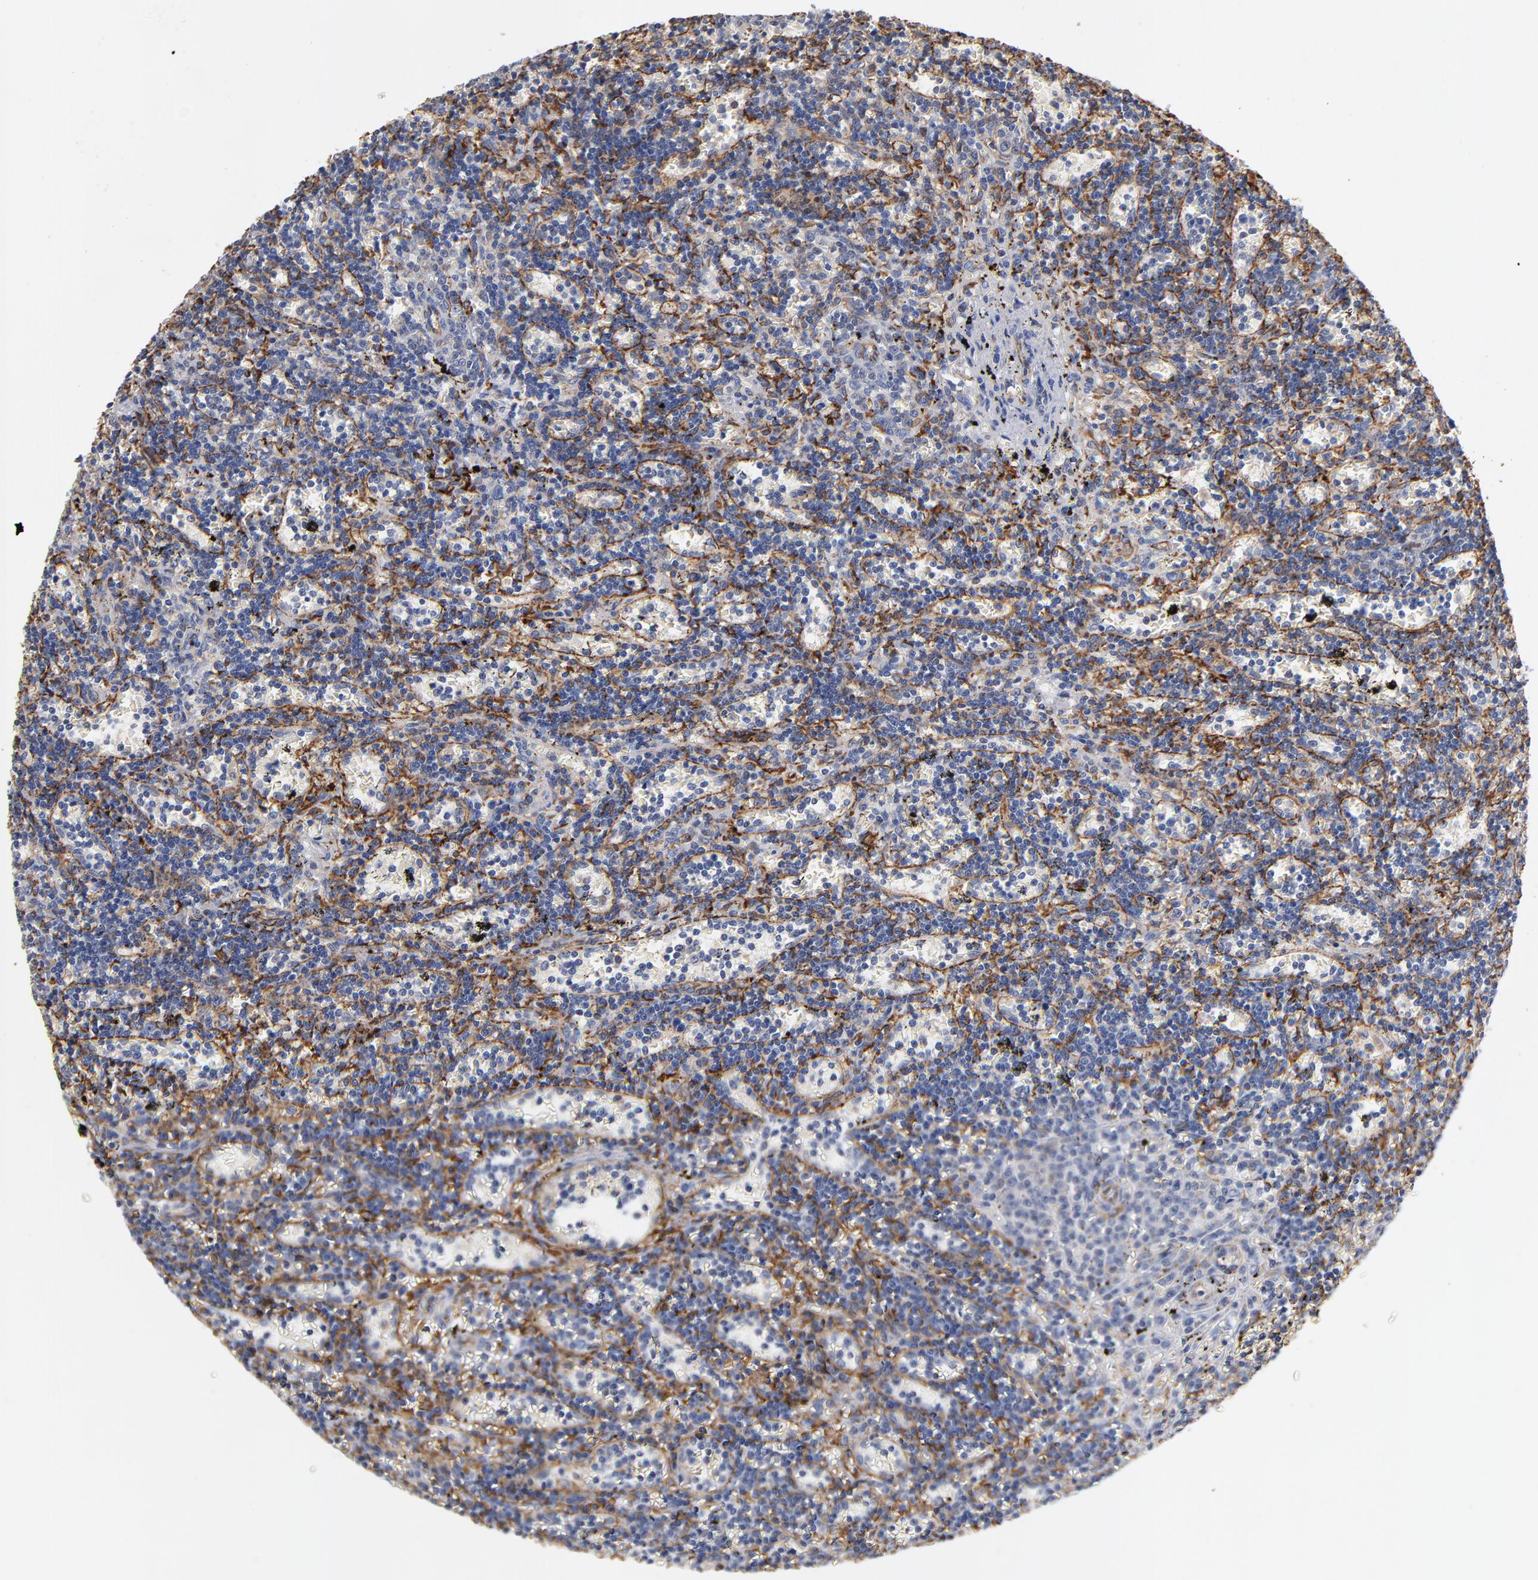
{"staining": {"intensity": "moderate", "quantity": "<25%", "location": "cytoplasmic/membranous"}, "tissue": "lymphoma", "cell_type": "Tumor cells", "image_type": "cancer", "snomed": [{"axis": "morphology", "description": "Malignant lymphoma, non-Hodgkin's type, Low grade"}, {"axis": "topography", "description": "Spleen"}], "caption": "Approximately <25% of tumor cells in human malignant lymphoma, non-Hodgkin's type (low-grade) display moderate cytoplasmic/membranous protein expression as visualized by brown immunohistochemical staining.", "gene": "PDLIM2", "patient": {"sex": "male", "age": 60}}